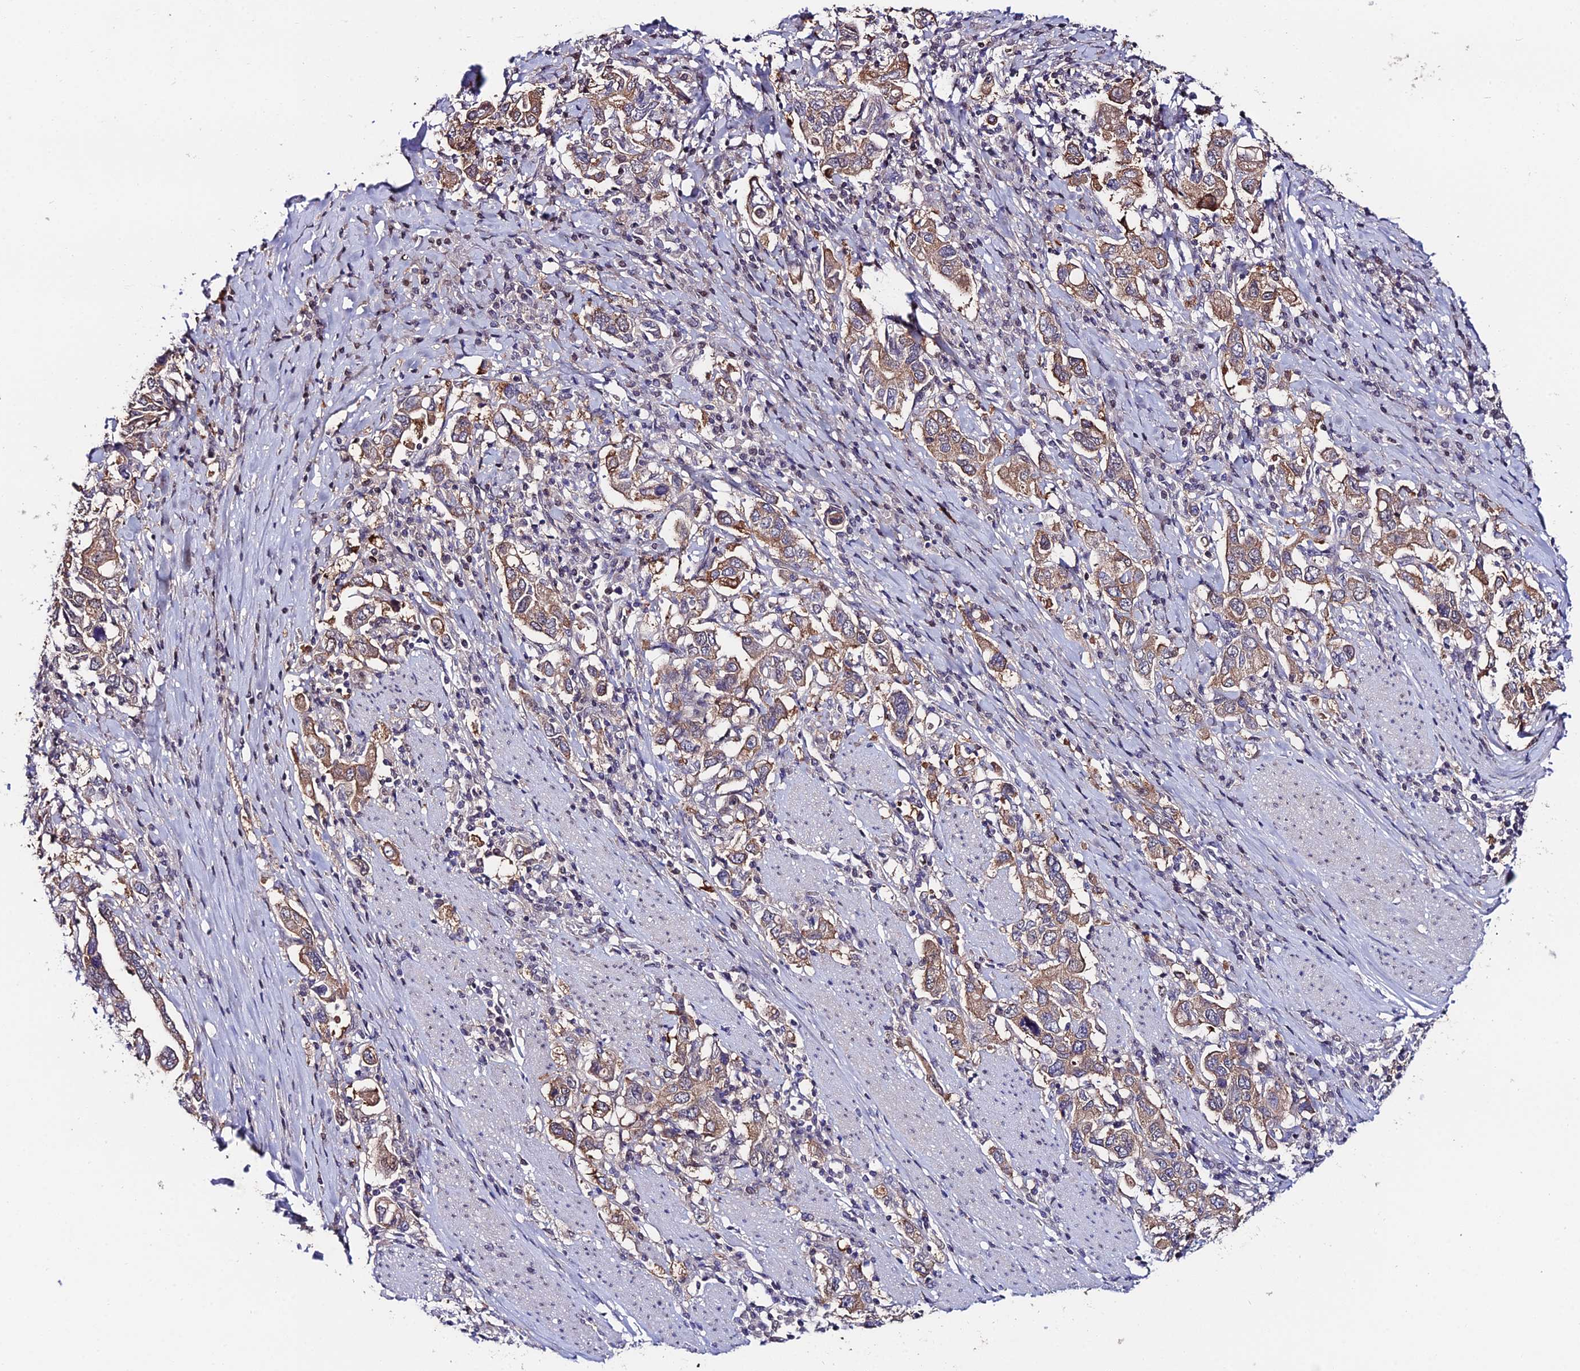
{"staining": {"intensity": "moderate", "quantity": ">75%", "location": "cytoplasmic/membranous"}, "tissue": "stomach cancer", "cell_type": "Tumor cells", "image_type": "cancer", "snomed": [{"axis": "morphology", "description": "Adenocarcinoma, NOS"}, {"axis": "topography", "description": "Stomach, upper"}, {"axis": "topography", "description": "Stomach"}], "caption": "Immunohistochemistry histopathology image of neoplastic tissue: stomach cancer stained using immunohistochemistry demonstrates medium levels of moderate protein expression localized specifically in the cytoplasmic/membranous of tumor cells, appearing as a cytoplasmic/membranous brown color.", "gene": "INPP4A", "patient": {"sex": "male", "age": 62}}